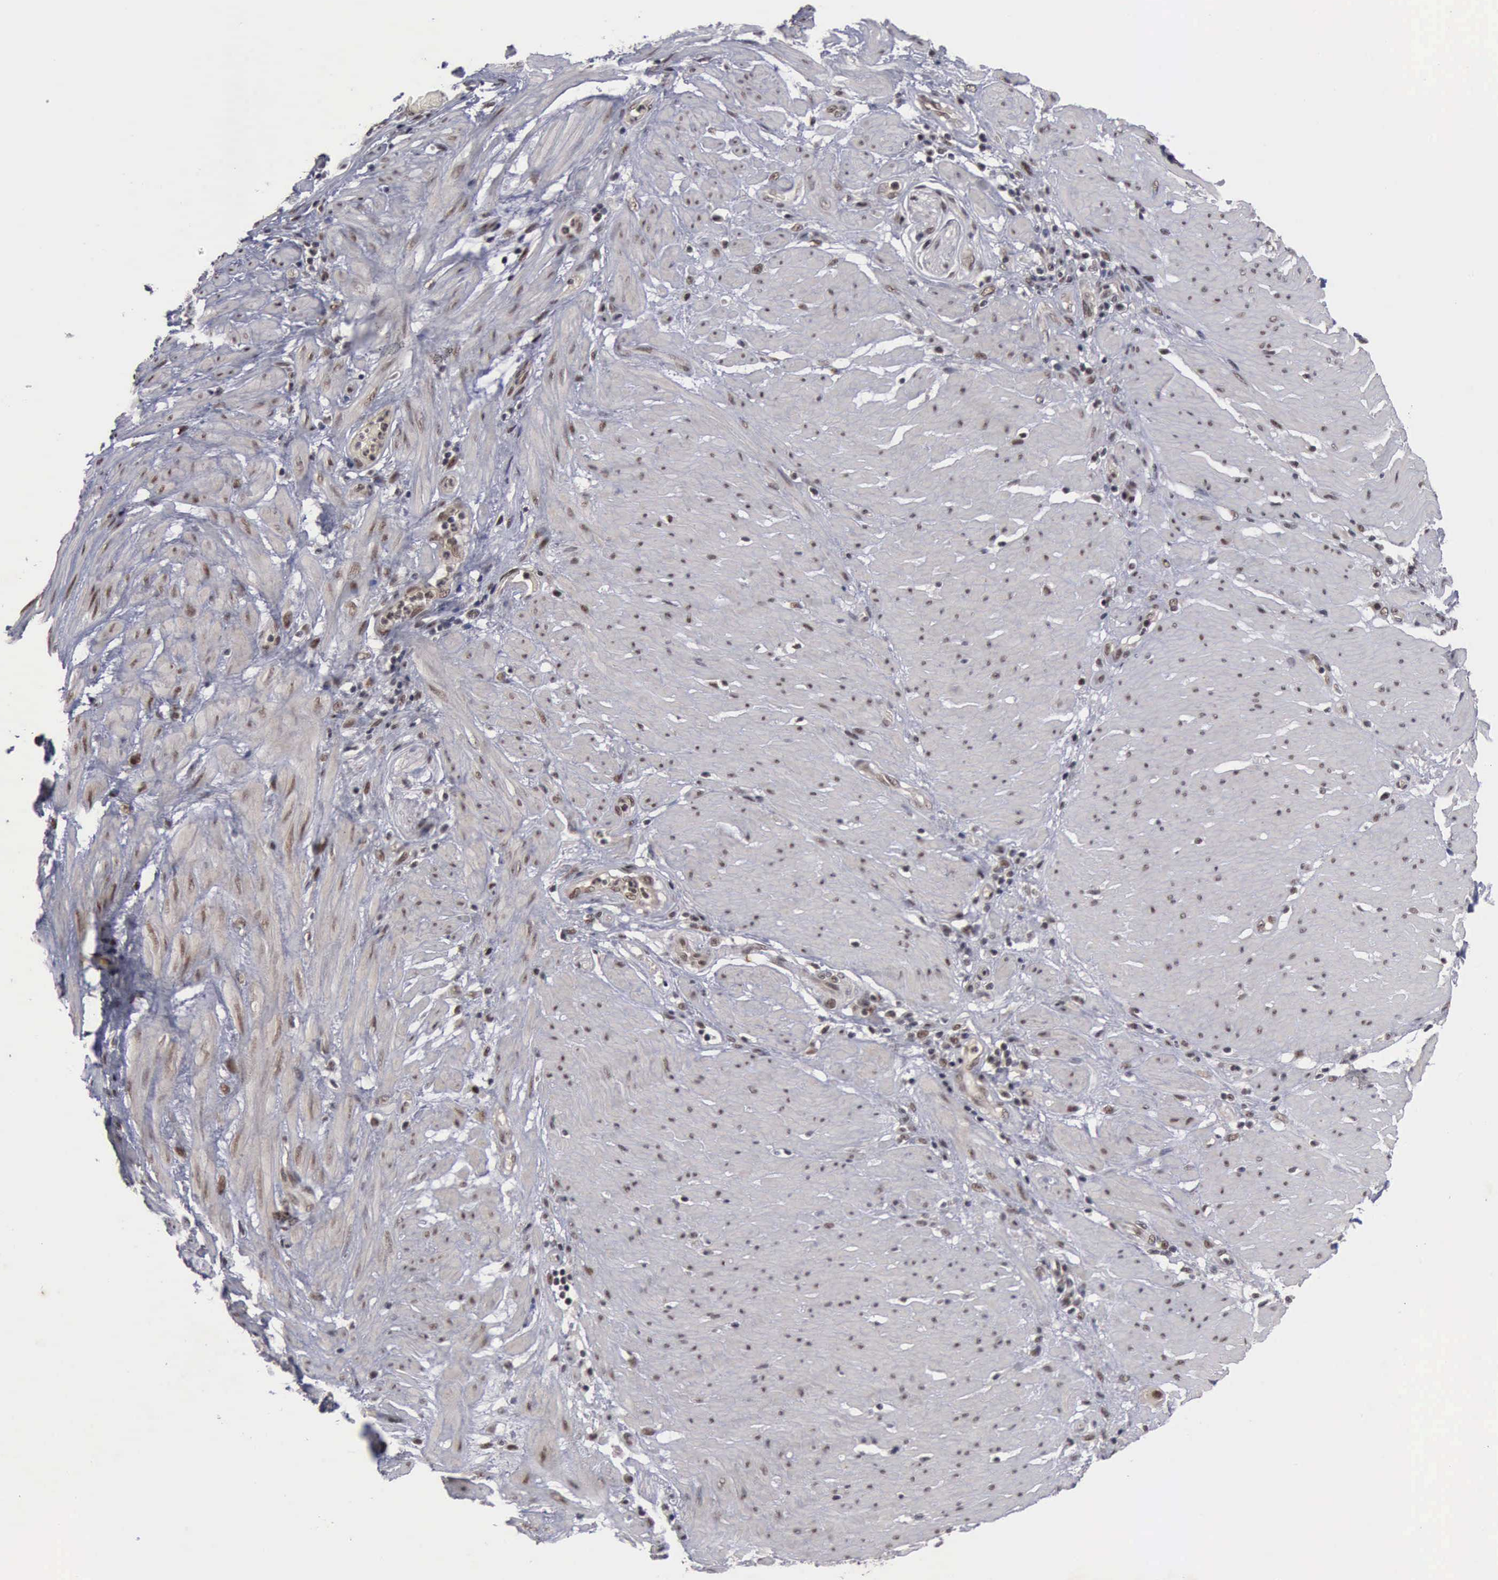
{"staining": {"intensity": "moderate", "quantity": ">75%", "location": "cytoplasmic/membranous,nuclear"}, "tissue": "stomach cancer", "cell_type": "Tumor cells", "image_type": "cancer", "snomed": [{"axis": "morphology", "description": "Adenocarcinoma, NOS"}, {"axis": "topography", "description": "Stomach, lower"}], "caption": "Protein staining of stomach cancer tissue exhibits moderate cytoplasmic/membranous and nuclear positivity in approximately >75% of tumor cells.", "gene": "ATM", "patient": {"sex": "male", "age": 88}}